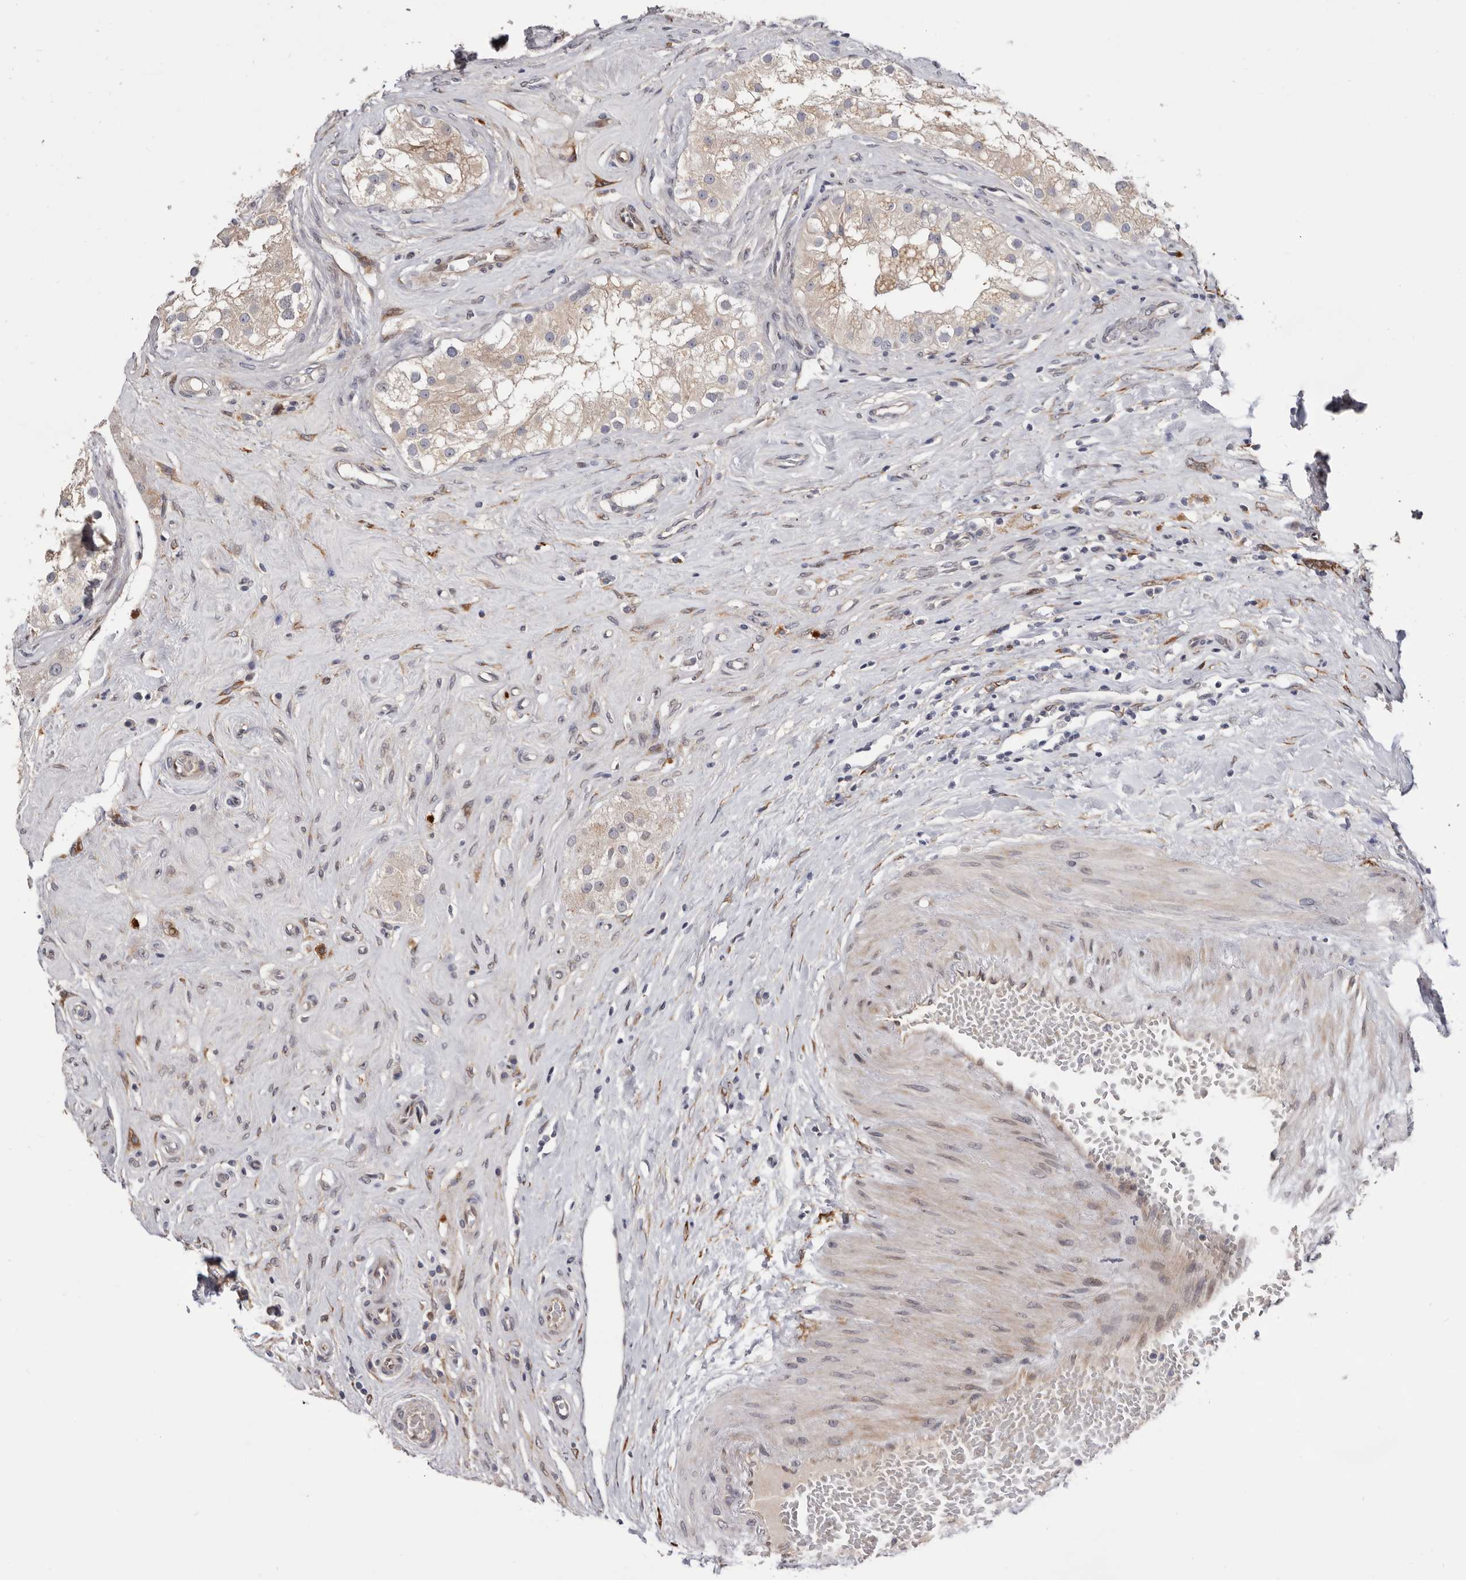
{"staining": {"intensity": "weak", "quantity": "25%-75%", "location": "cytoplasmic/membranous"}, "tissue": "testis", "cell_type": "Cells in seminiferous ducts", "image_type": "normal", "snomed": [{"axis": "morphology", "description": "Normal tissue, NOS"}, {"axis": "topography", "description": "Testis"}], "caption": "Protein positivity by immunohistochemistry shows weak cytoplasmic/membranous positivity in about 25%-75% of cells in seminiferous ducts in unremarkable testis. The staining was performed using DAB (3,3'-diaminobenzidine), with brown indicating positive protein expression. Nuclei are stained blue with hematoxylin.", "gene": "USH1C", "patient": {"sex": "male", "age": 84}}